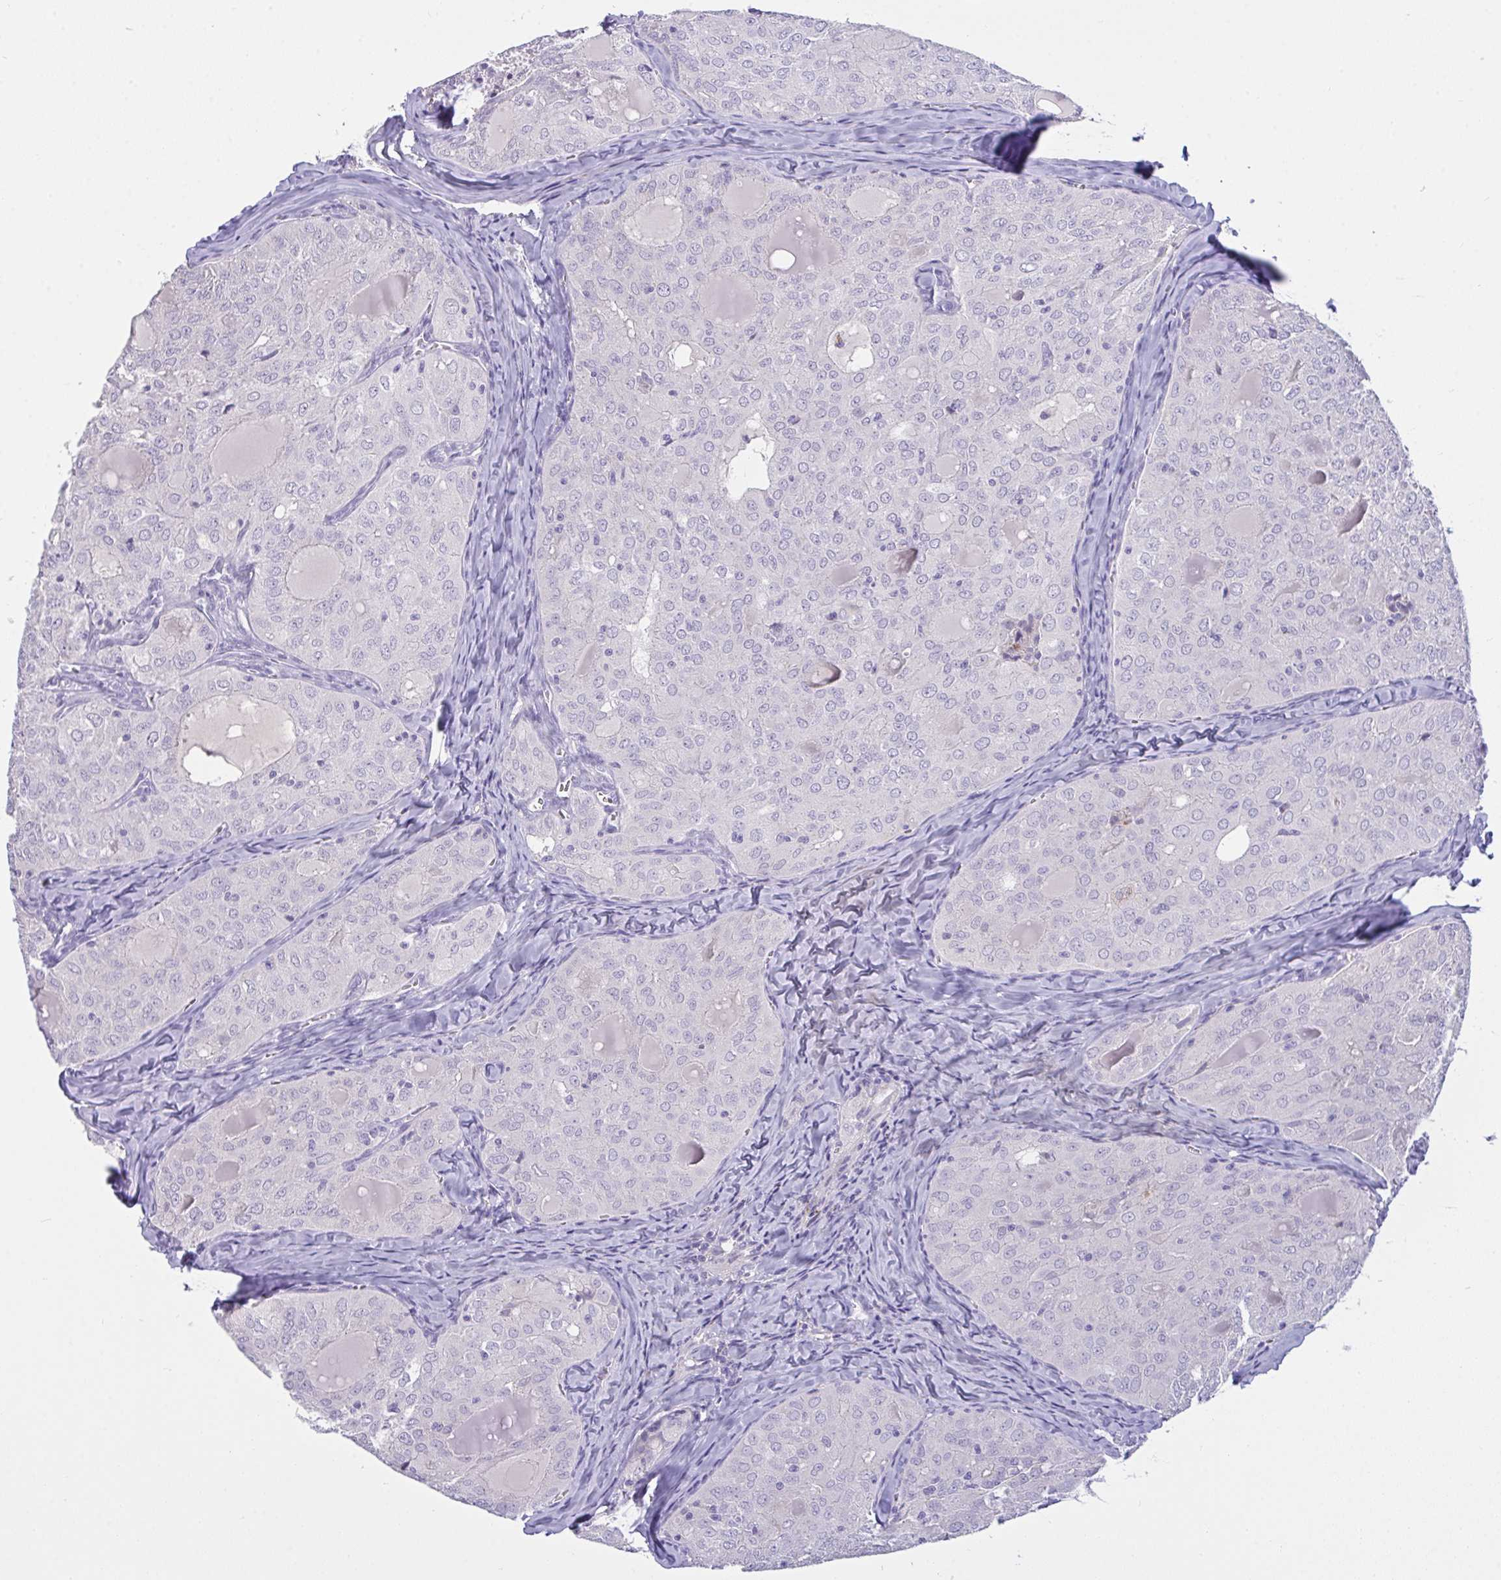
{"staining": {"intensity": "negative", "quantity": "none", "location": "none"}, "tissue": "thyroid cancer", "cell_type": "Tumor cells", "image_type": "cancer", "snomed": [{"axis": "morphology", "description": "Follicular adenoma carcinoma, NOS"}, {"axis": "topography", "description": "Thyroid gland"}], "caption": "The histopathology image exhibits no staining of tumor cells in thyroid cancer.", "gene": "SEMA6B", "patient": {"sex": "male", "age": 75}}